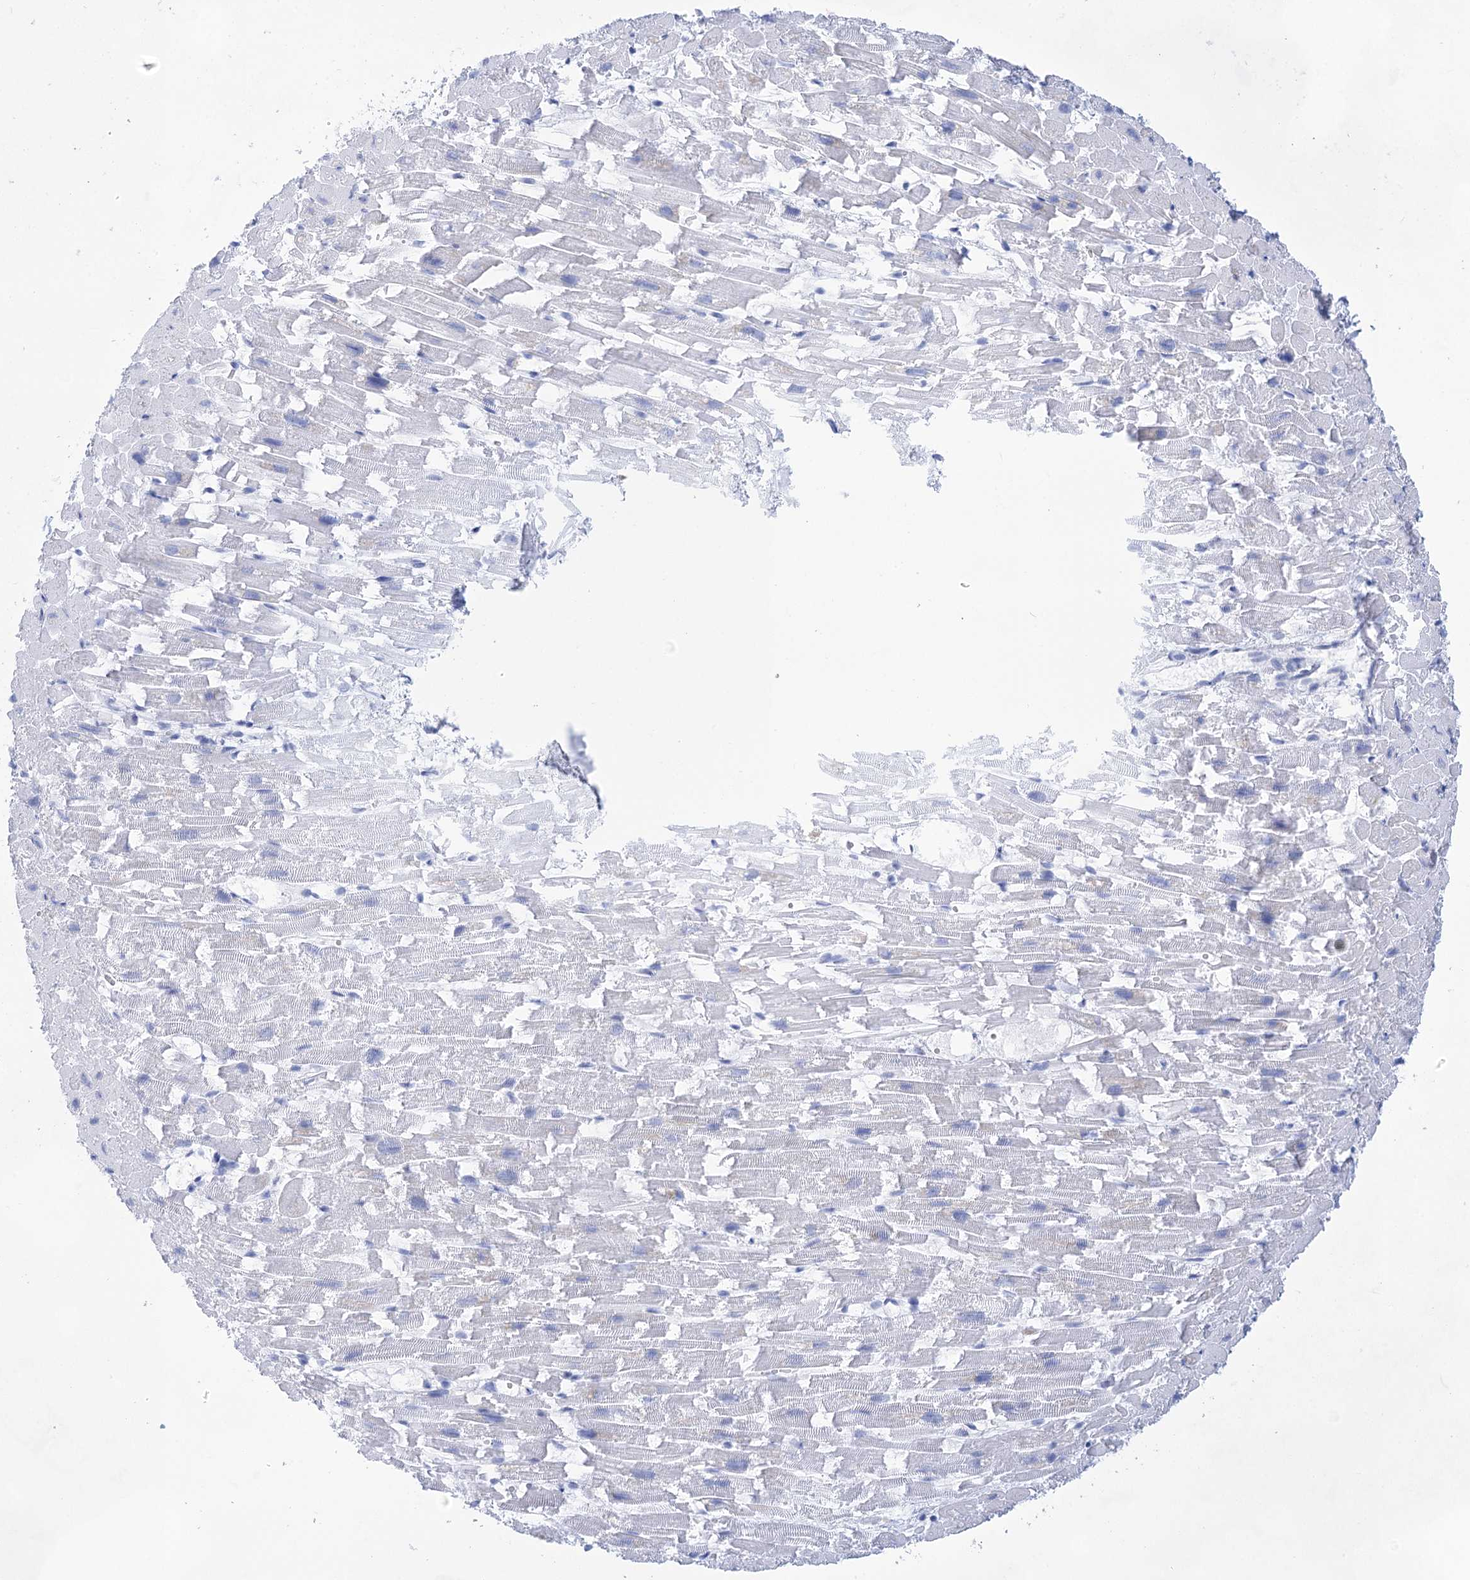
{"staining": {"intensity": "negative", "quantity": "none", "location": "none"}, "tissue": "heart muscle", "cell_type": "Cardiomyocytes", "image_type": "normal", "snomed": [{"axis": "morphology", "description": "Normal tissue, NOS"}, {"axis": "topography", "description": "Heart"}], "caption": "DAB immunohistochemical staining of unremarkable human heart muscle exhibits no significant staining in cardiomyocytes. Brightfield microscopy of immunohistochemistry stained with DAB (3,3'-diaminobenzidine) (brown) and hematoxylin (blue), captured at high magnification.", "gene": "LALBA", "patient": {"sex": "female", "age": 64}}